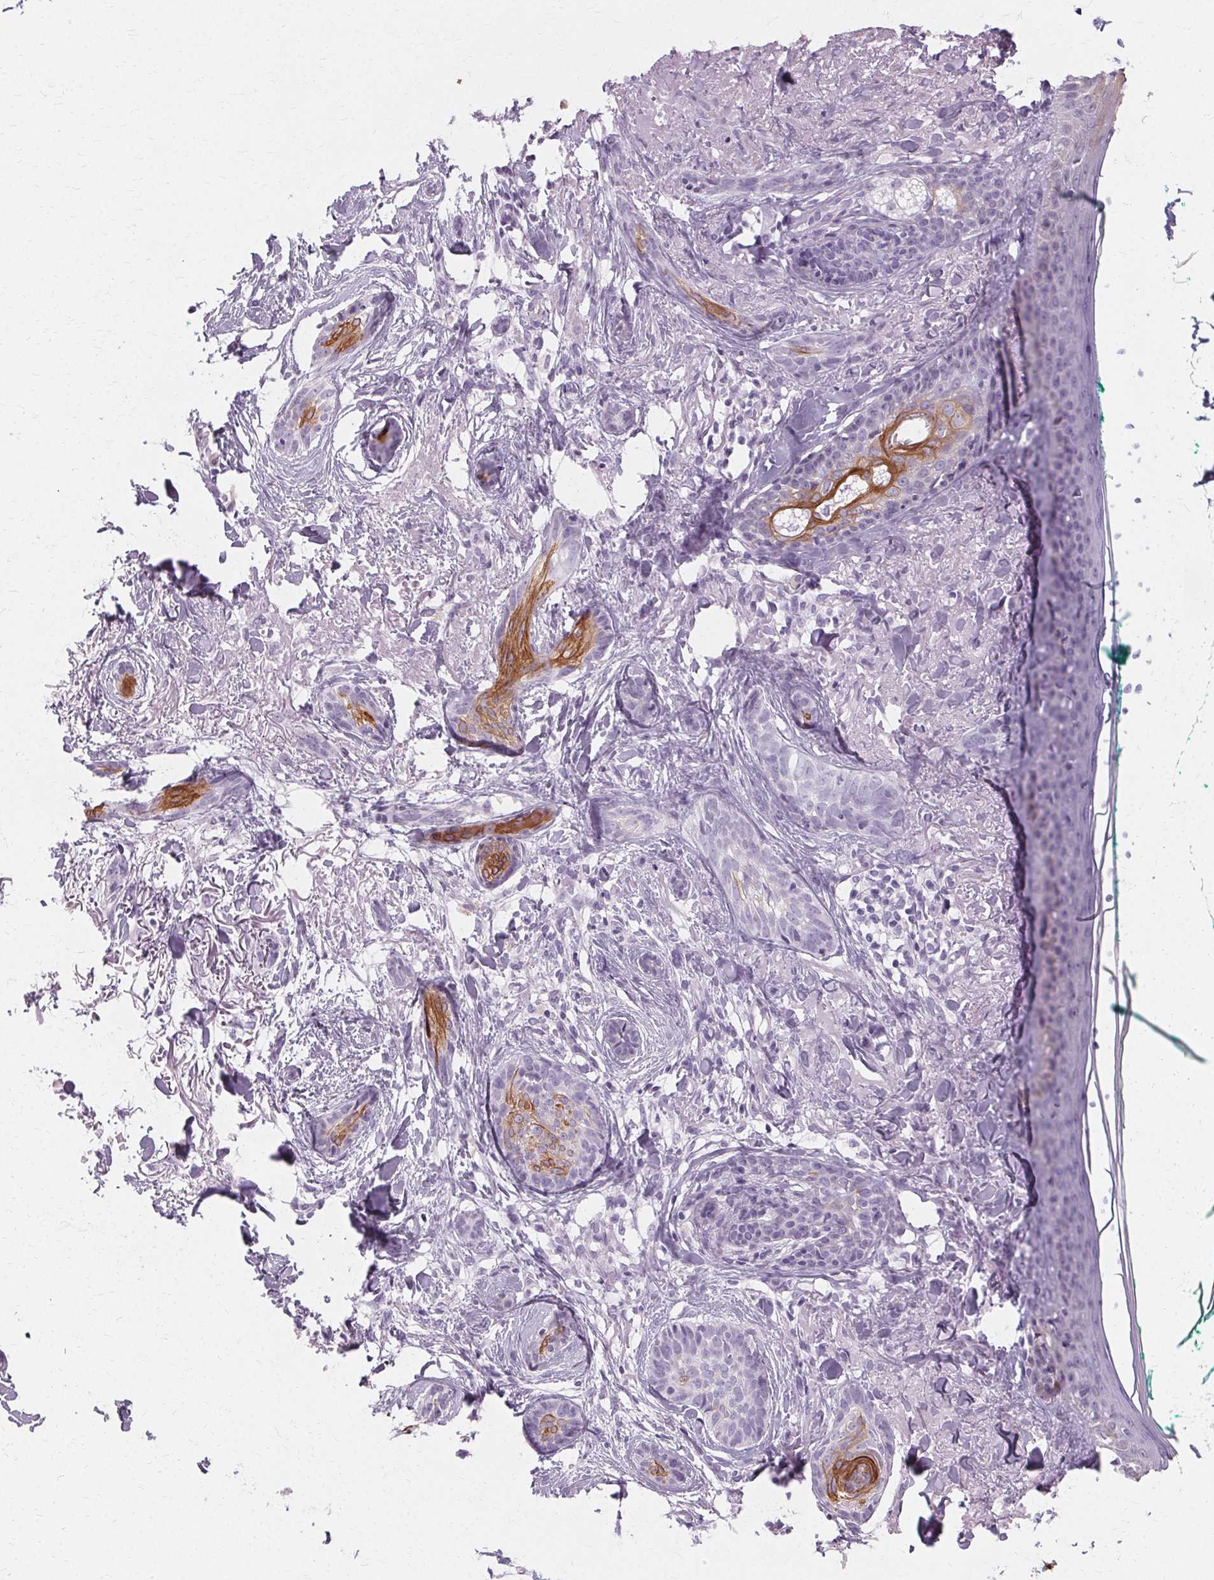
{"staining": {"intensity": "moderate", "quantity": "<25%", "location": "cytoplasmic/membranous"}, "tissue": "skin cancer", "cell_type": "Tumor cells", "image_type": "cancer", "snomed": [{"axis": "morphology", "description": "Basal cell carcinoma"}, {"axis": "topography", "description": "Skin"}], "caption": "A low amount of moderate cytoplasmic/membranous positivity is seen in about <25% of tumor cells in skin cancer (basal cell carcinoma) tissue.", "gene": "KRT6C", "patient": {"sex": "female", "age": 78}}